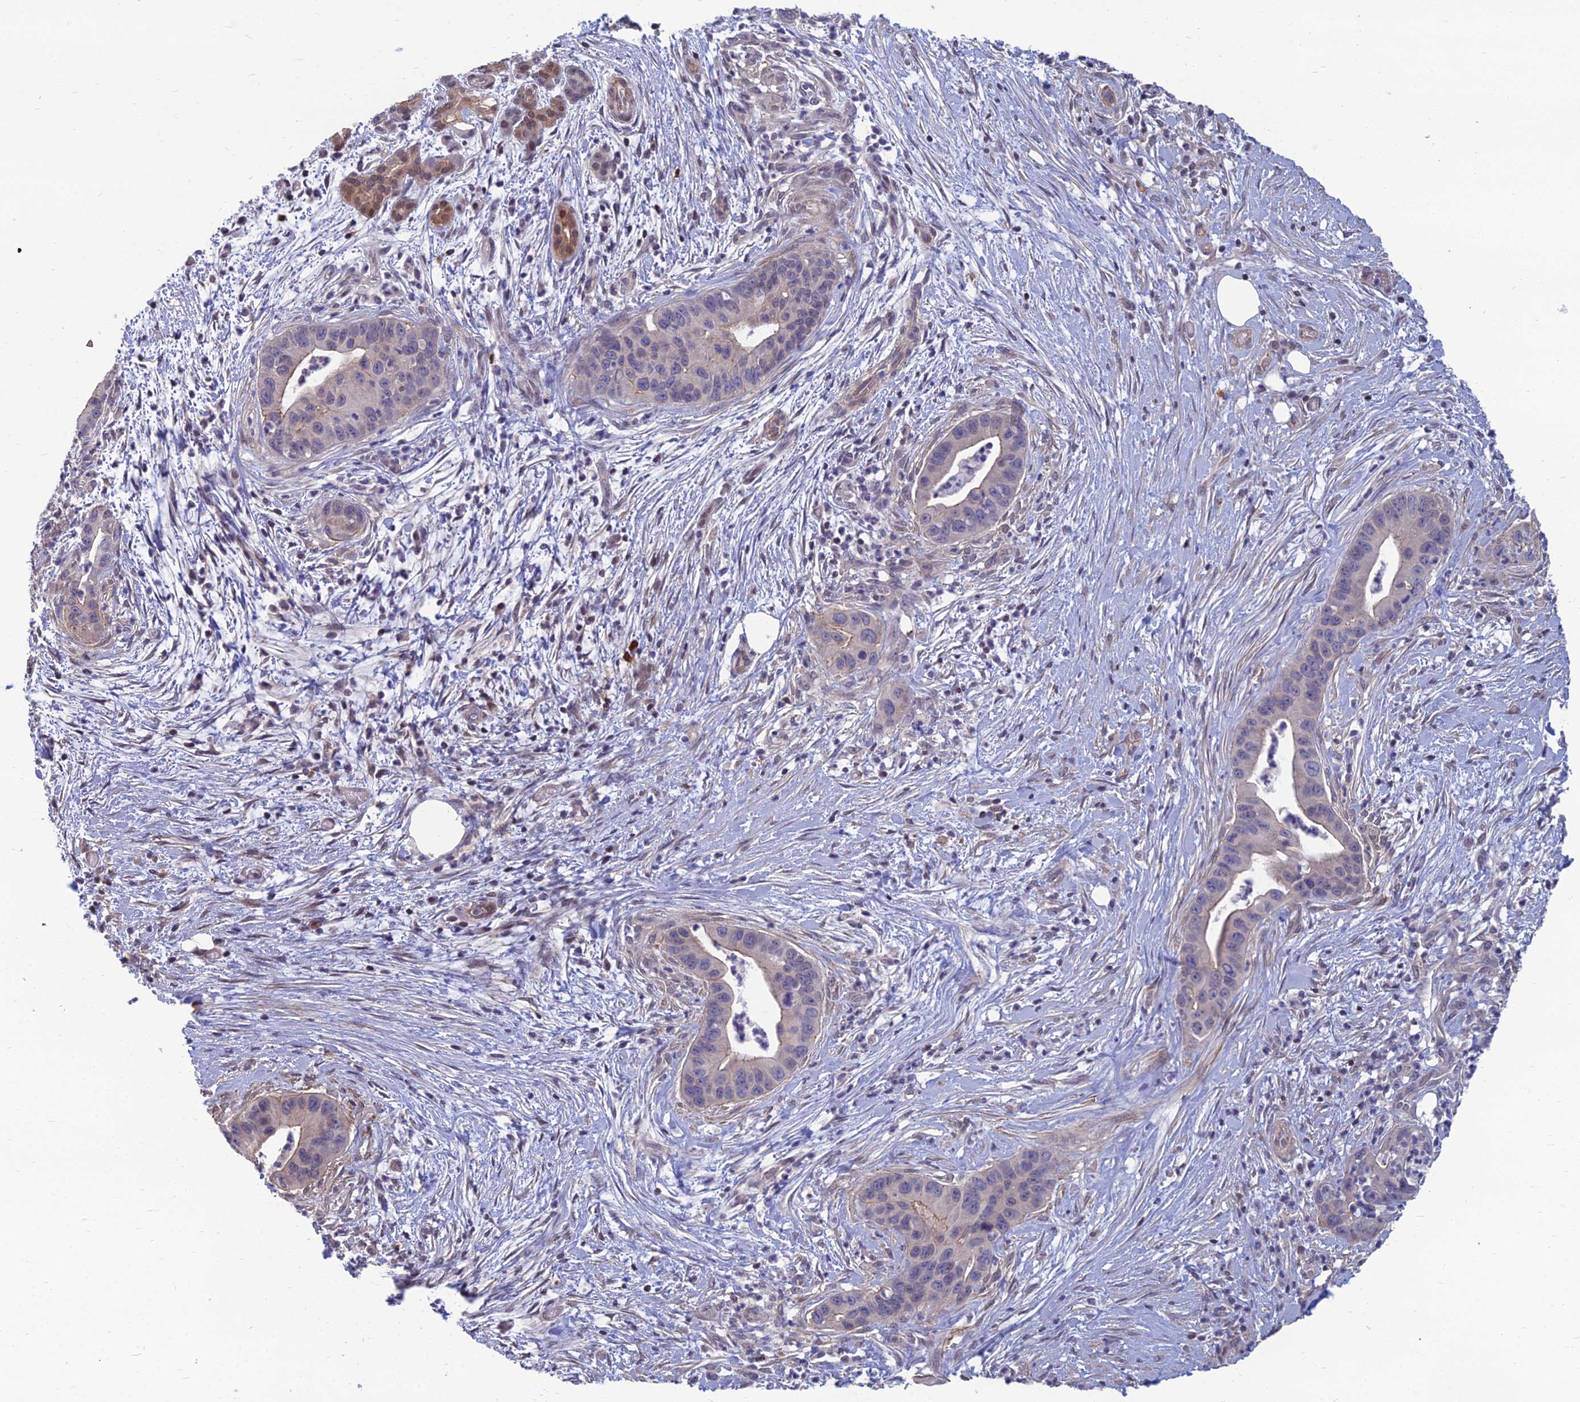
{"staining": {"intensity": "negative", "quantity": "none", "location": "none"}, "tissue": "pancreatic cancer", "cell_type": "Tumor cells", "image_type": "cancer", "snomed": [{"axis": "morphology", "description": "Adenocarcinoma, NOS"}, {"axis": "topography", "description": "Pancreas"}], "caption": "This is an immunohistochemistry photomicrograph of human pancreatic adenocarcinoma. There is no staining in tumor cells.", "gene": "OPA3", "patient": {"sex": "male", "age": 73}}